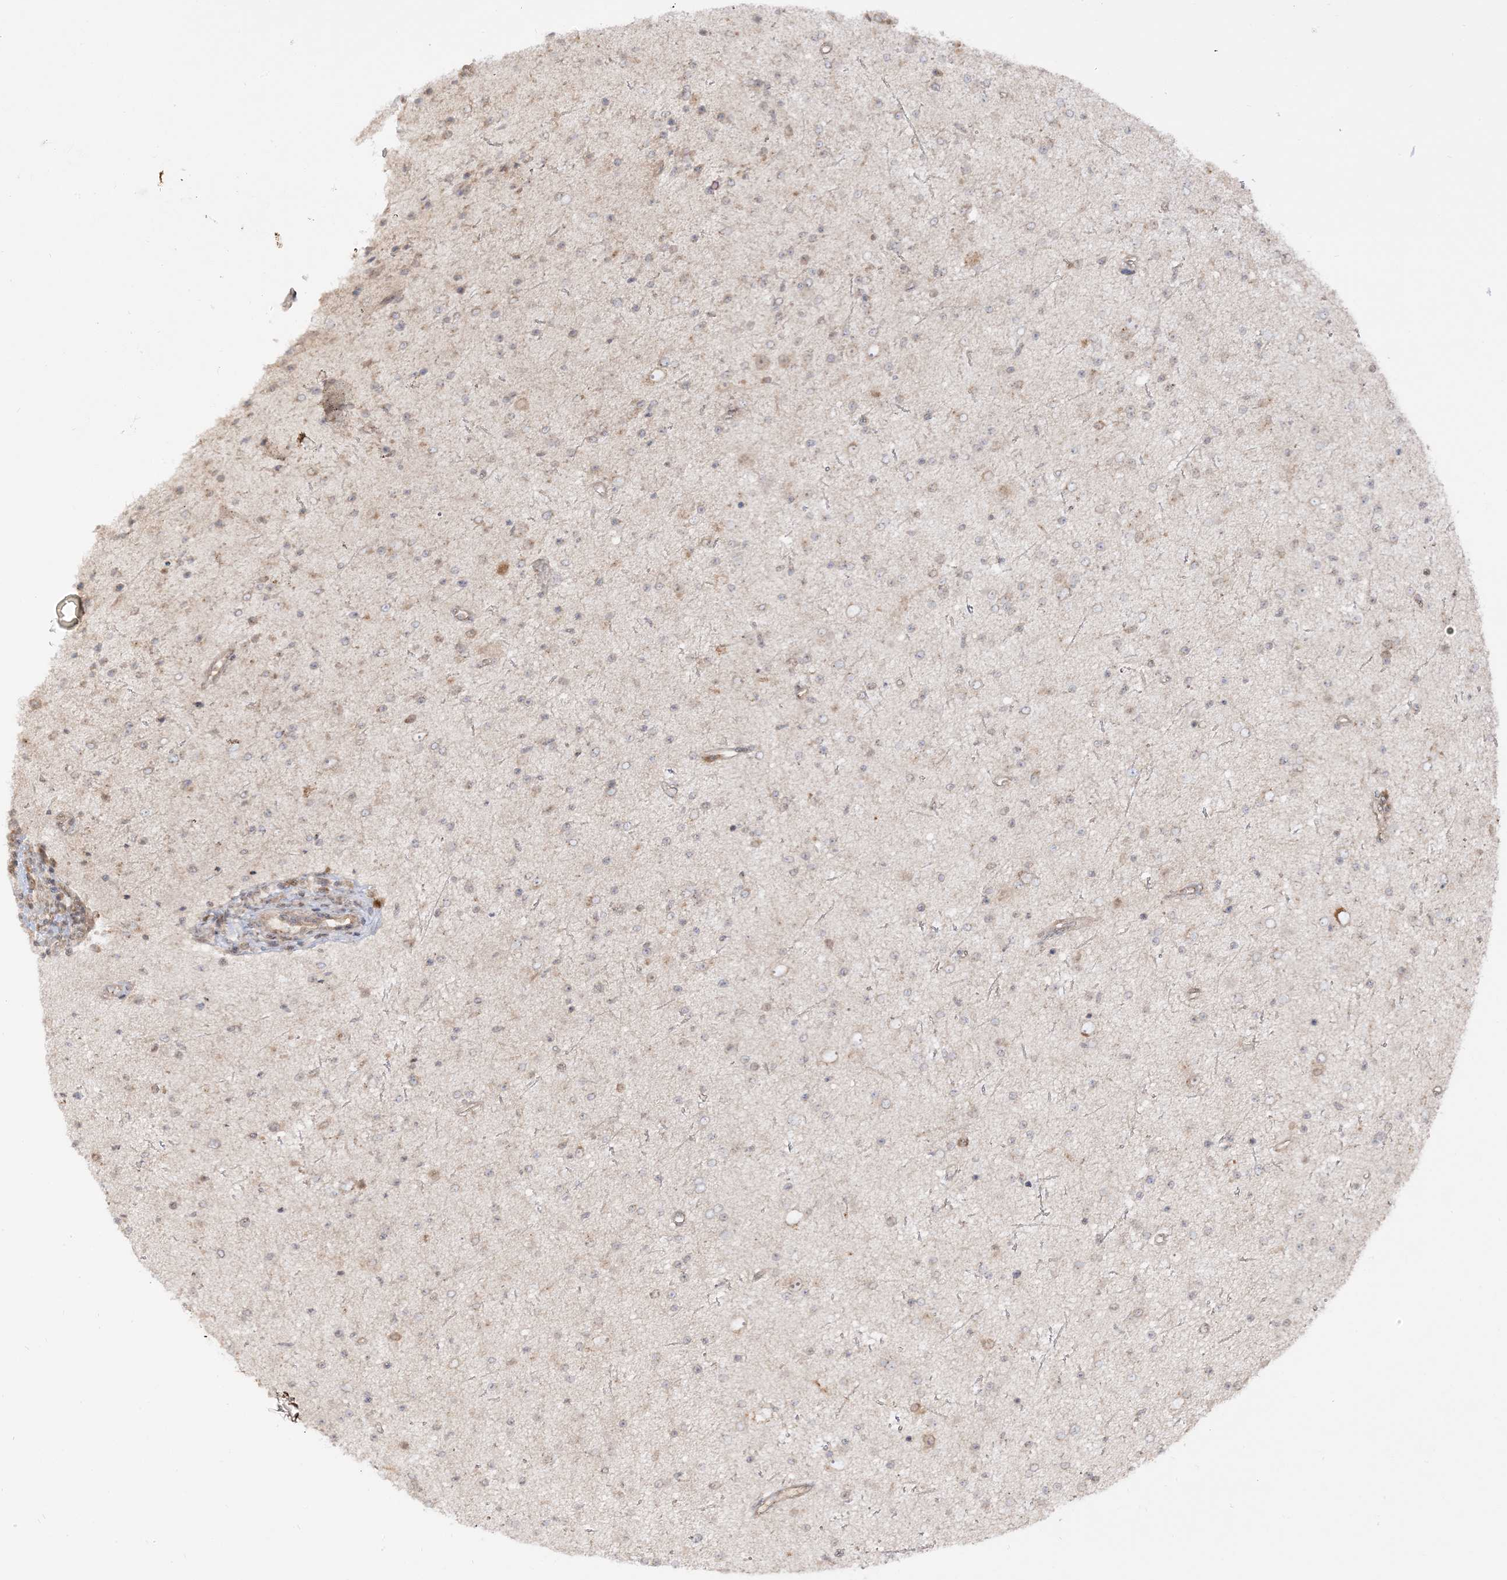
{"staining": {"intensity": "negative", "quantity": "none", "location": "none"}, "tissue": "glioma", "cell_type": "Tumor cells", "image_type": "cancer", "snomed": [{"axis": "morphology", "description": "Glioma, malignant, Low grade"}, {"axis": "topography", "description": "Cerebral cortex"}], "caption": "The IHC image has no significant positivity in tumor cells of glioma tissue.", "gene": "TBCC", "patient": {"sex": "female", "age": 39}}